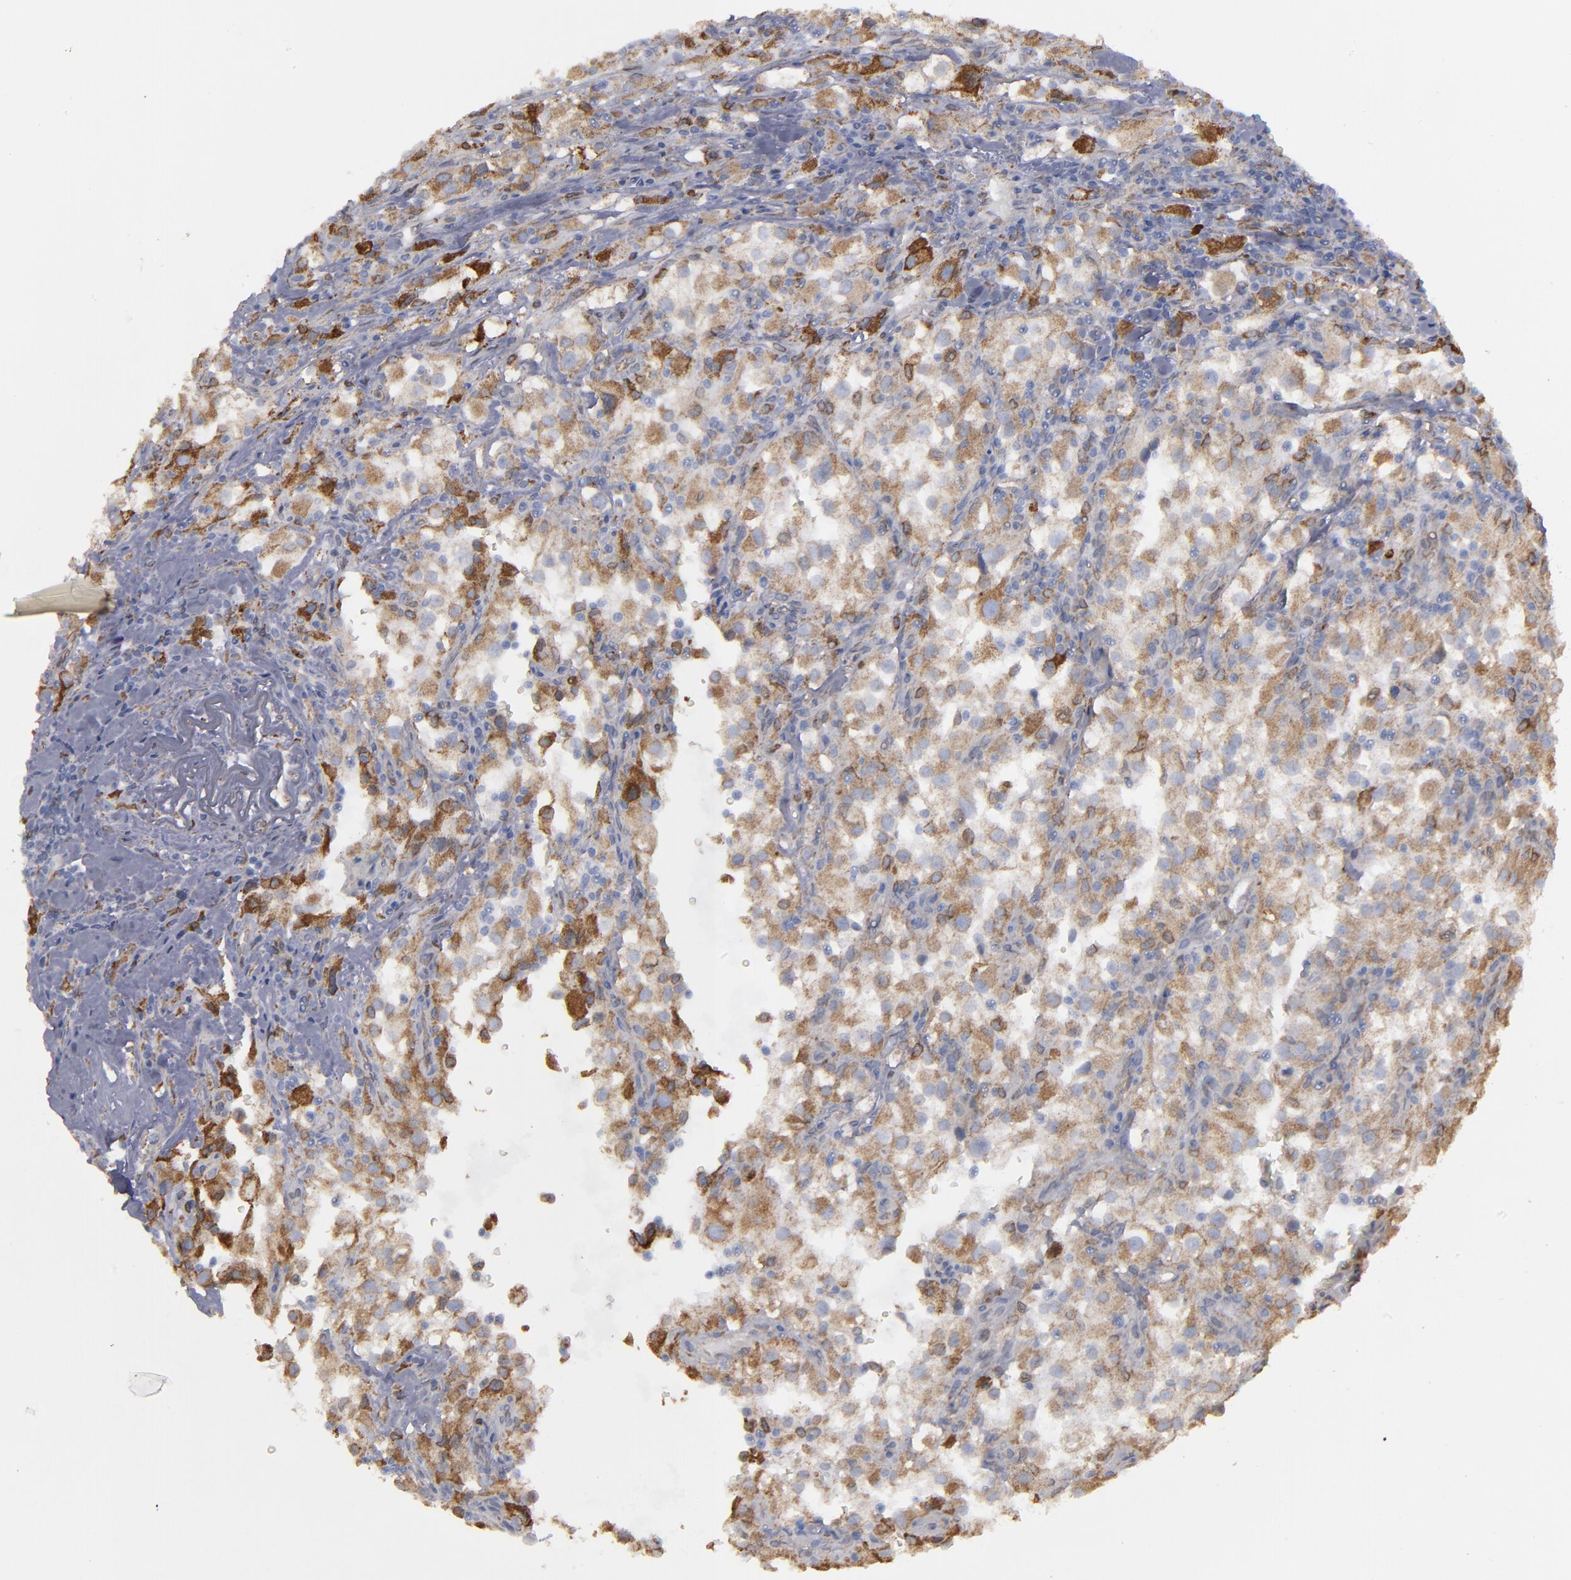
{"staining": {"intensity": "moderate", "quantity": ">75%", "location": "cytoplasmic/membranous"}, "tissue": "renal cancer", "cell_type": "Tumor cells", "image_type": "cancer", "snomed": [{"axis": "morphology", "description": "Adenocarcinoma, NOS"}, {"axis": "topography", "description": "Kidney"}], "caption": "The immunohistochemical stain shows moderate cytoplasmic/membranous expression in tumor cells of renal adenocarcinoma tissue.", "gene": "ERLIN2", "patient": {"sex": "female", "age": 52}}